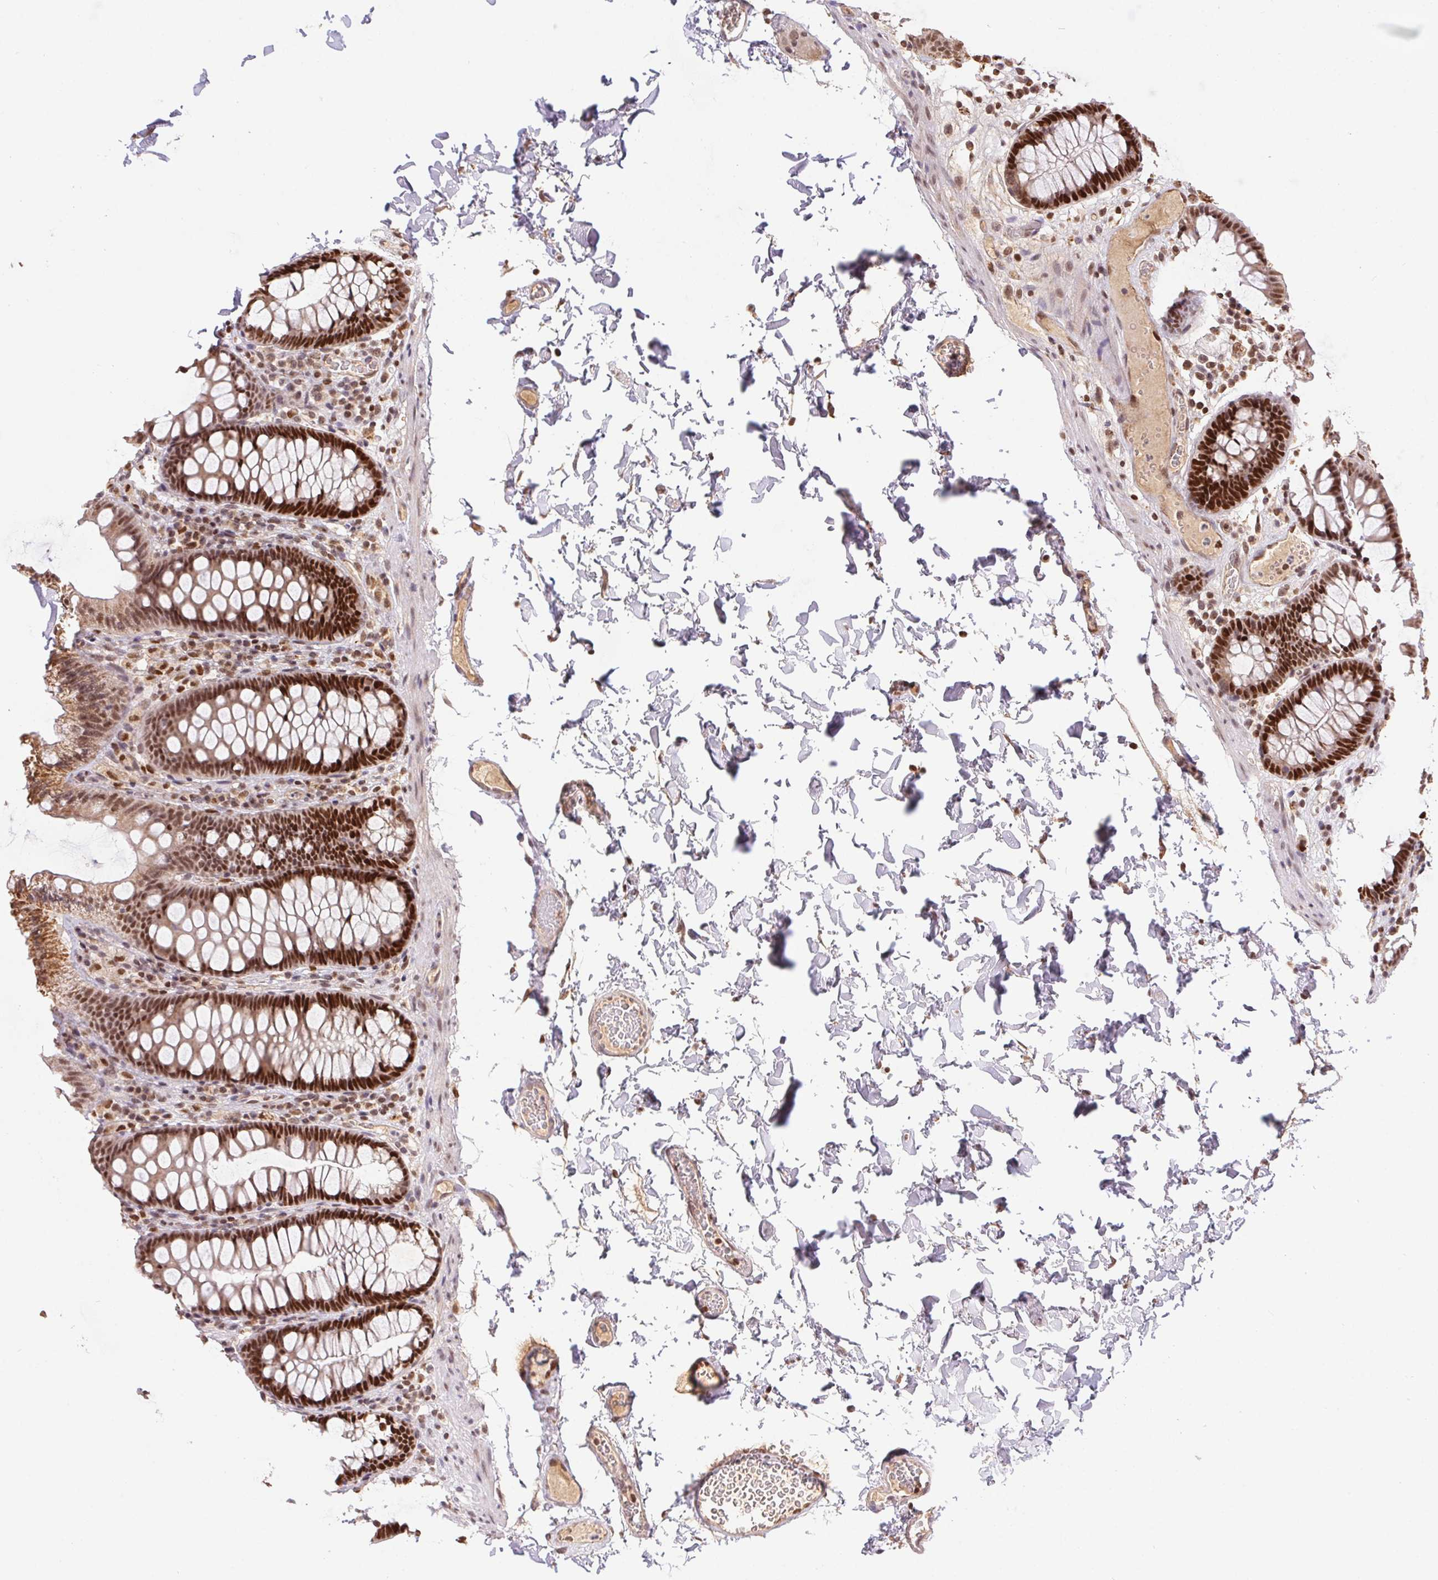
{"staining": {"intensity": "weak", "quantity": "25%-75%", "location": "cytoplasmic/membranous"}, "tissue": "colon", "cell_type": "Endothelial cells", "image_type": "normal", "snomed": [{"axis": "morphology", "description": "Normal tissue, NOS"}, {"axis": "topography", "description": "Colon"}, {"axis": "topography", "description": "Peripheral nerve tissue"}], "caption": "DAB (3,3'-diaminobenzidine) immunohistochemical staining of unremarkable human colon demonstrates weak cytoplasmic/membranous protein staining in approximately 25%-75% of endothelial cells. (brown staining indicates protein expression, while blue staining denotes nuclei).", "gene": "POLD3", "patient": {"sex": "male", "age": 84}}